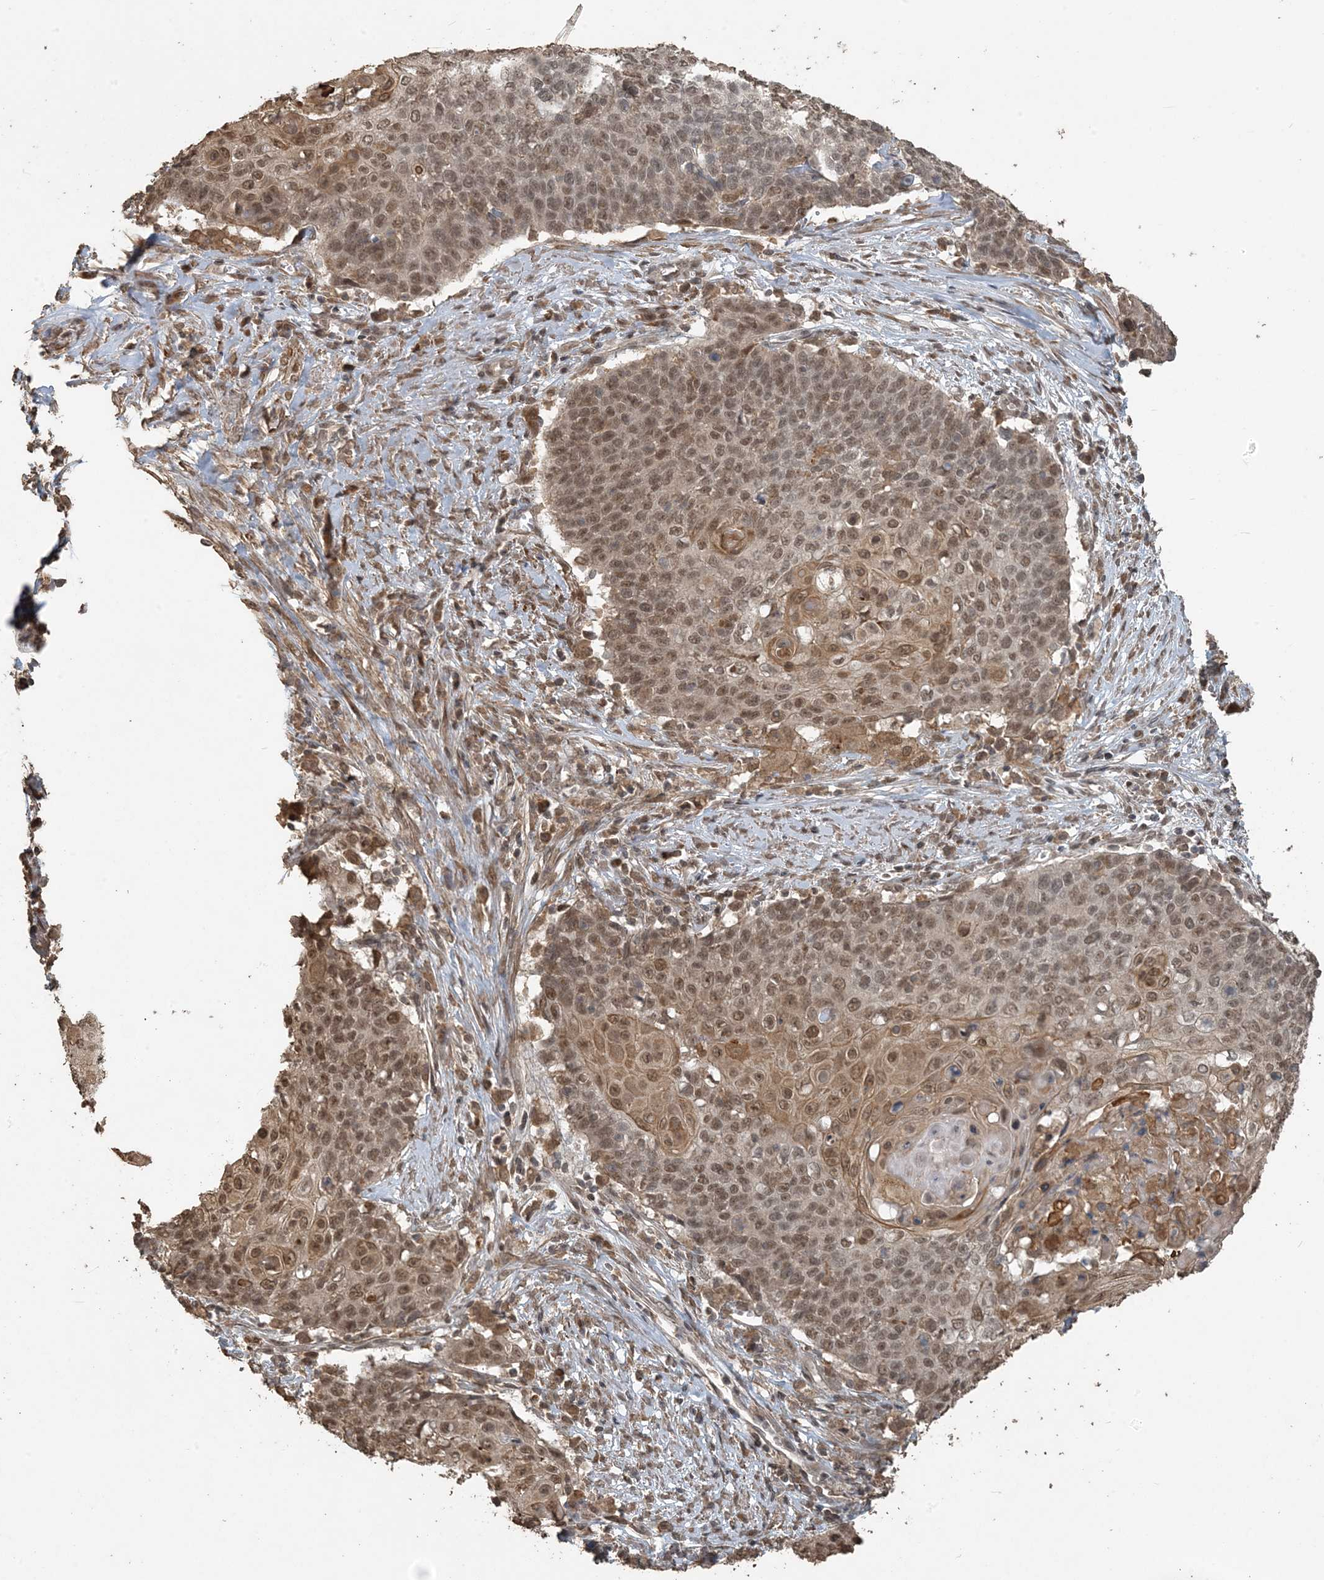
{"staining": {"intensity": "moderate", "quantity": ">75%", "location": "cytoplasmic/membranous,nuclear"}, "tissue": "cervical cancer", "cell_type": "Tumor cells", "image_type": "cancer", "snomed": [{"axis": "morphology", "description": "Squamous cell carcinoma, NOS"}, {"axis": "topography", "description": "Cervix"}], "caption": "High-magnification brightfield microscopy of cervical squamous cell carcinoma stained with DAB (3,3'-diaminobenzidine) (brown) and counterstained with hematoxylin (blue). tumor cells exhibit moderate cytoplasmic/membranous and nuclear expression is appreciated in about>75% of cells.", "gene": "ZC3H12A", "patient": {"sex": "female", "age": 39}}